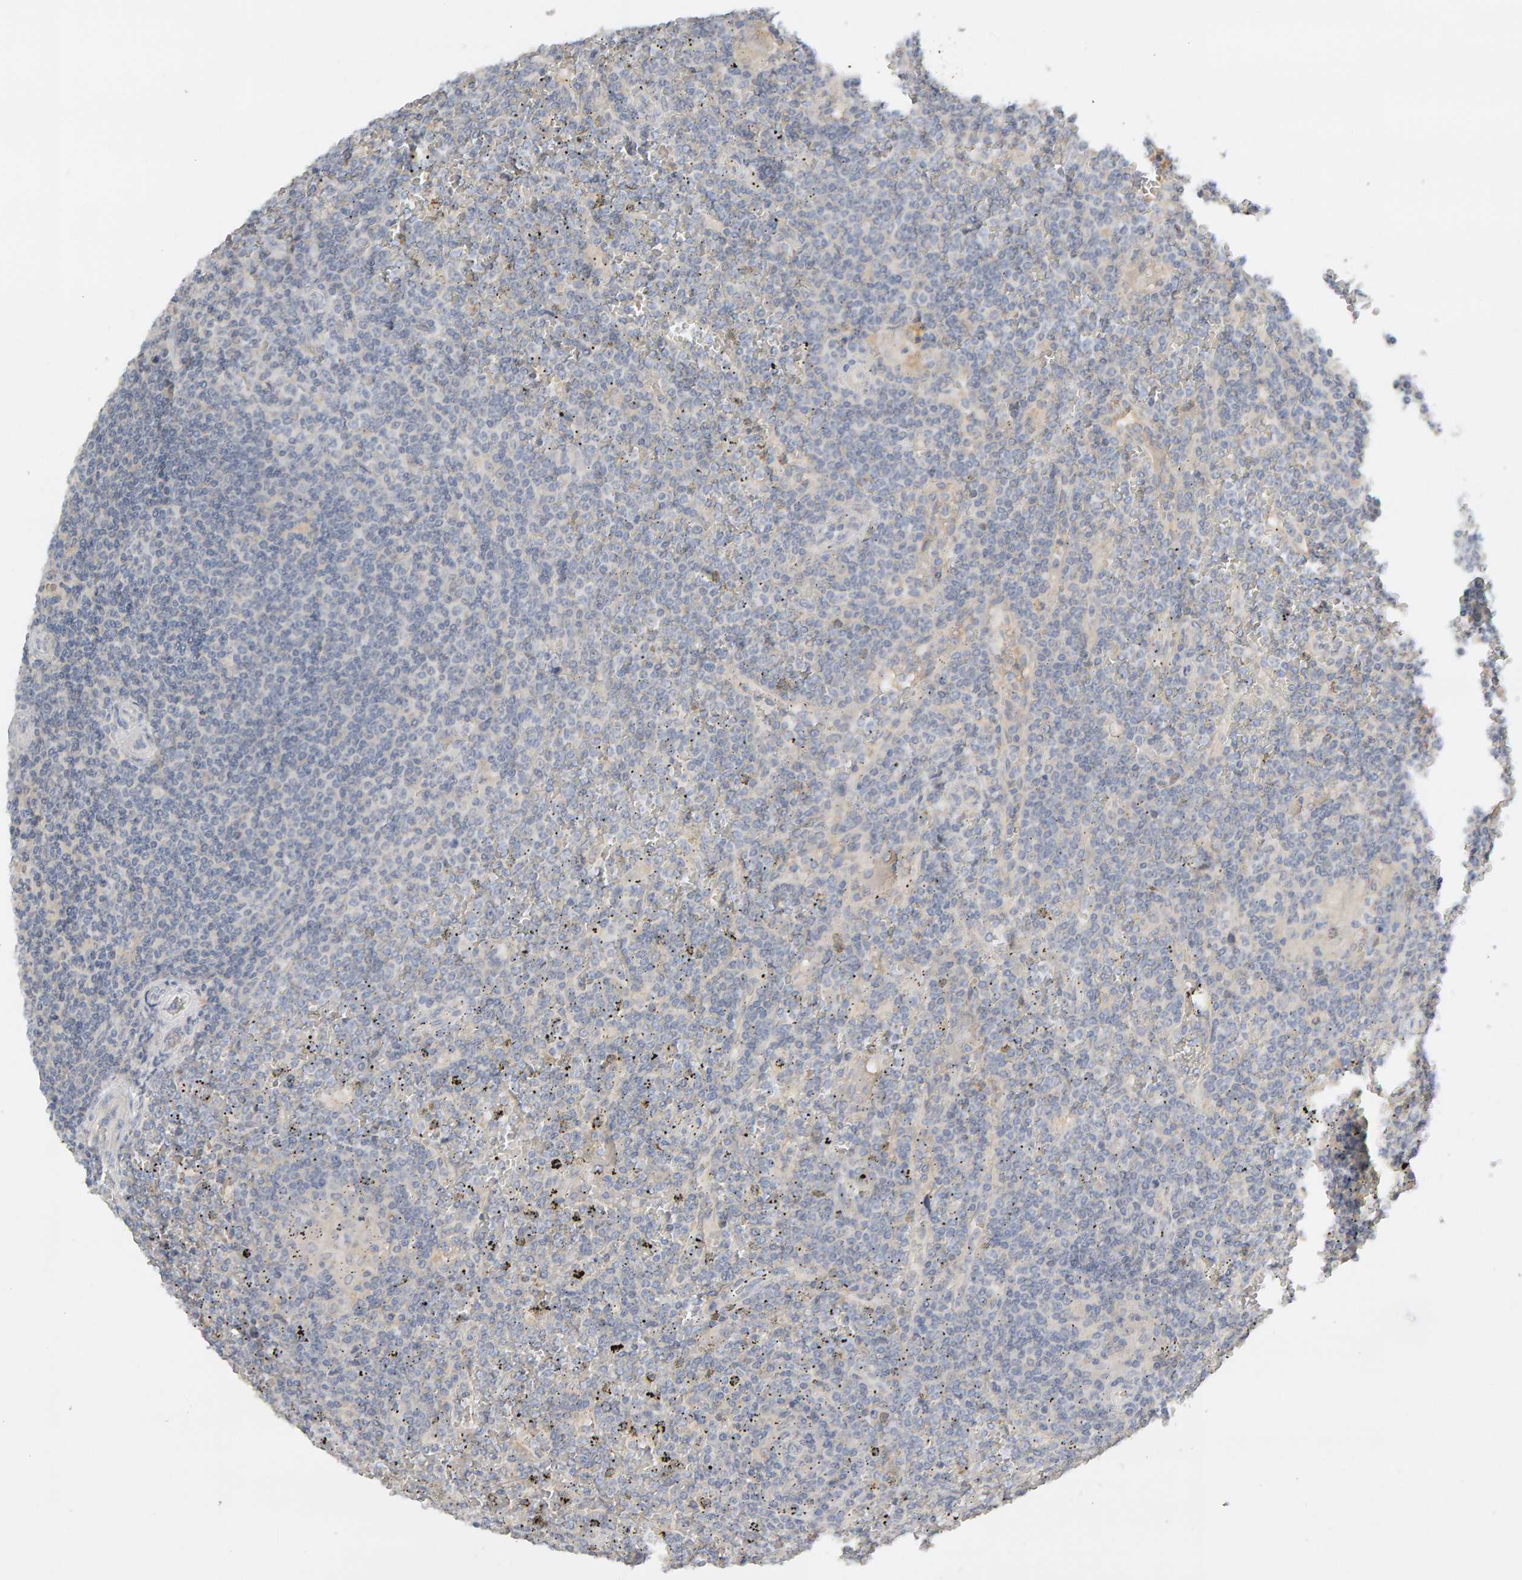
{"staining": {"intensity": "negative", "quantity": "none", "location": "none"}, "tissue": "lymphoma", "cell_type": "Tumor cells", "image_type": "cancer", "snomed": [{"axis": "morphology", "description": "Malignant lymphoma, non-Hodgkin's type, Low grade"}, {"axis": "topography", "description": "Spleen"}], "caption": "This is an IHC histopathology image of malignant lymphoma, non-Hodgkin's type (low-grade). There is no positivity in tumor cells.", "gene": "GFUS", "patient": {"sex": "female", "age": 19}}